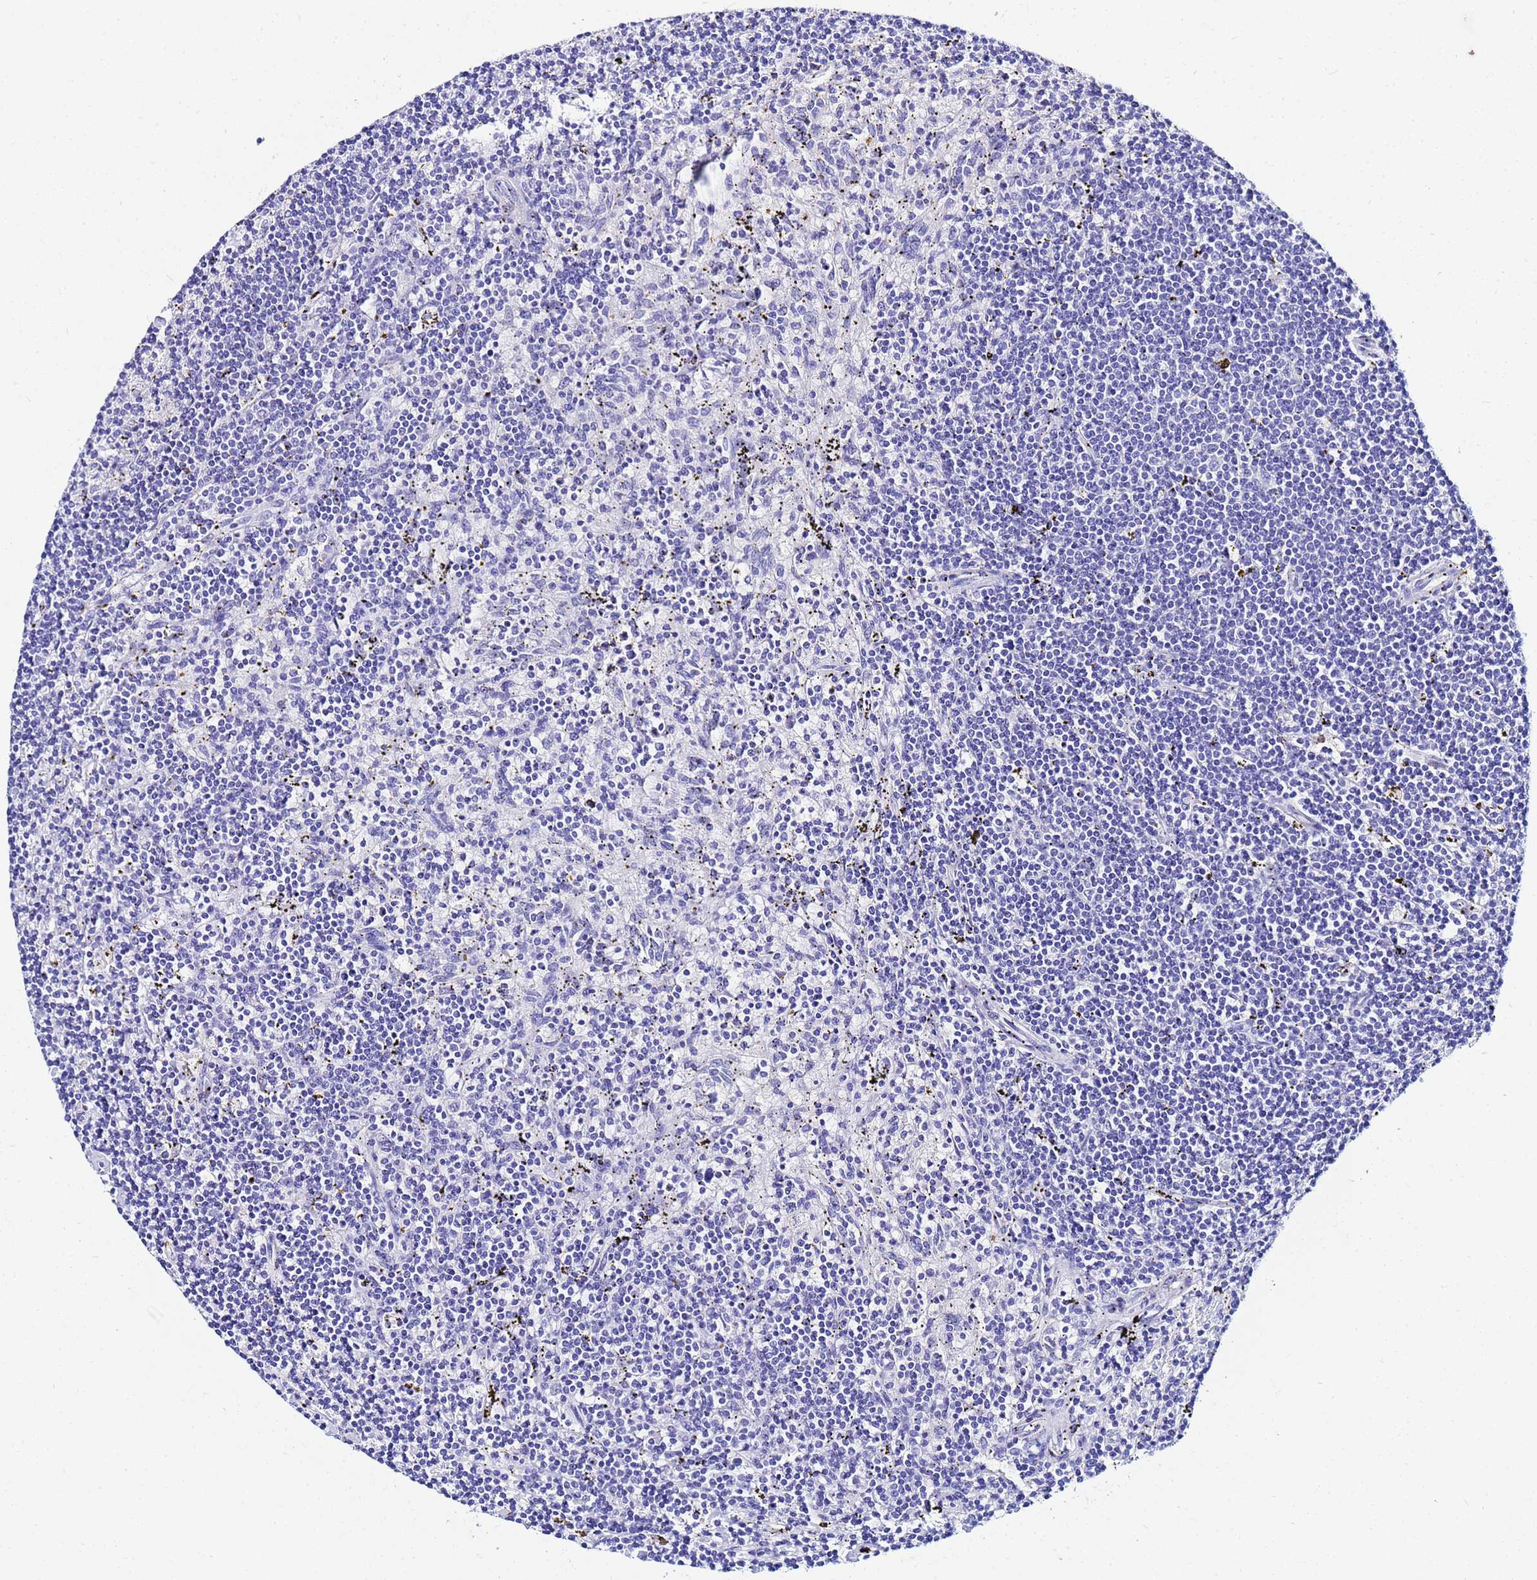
{"staining": {"intensity": "negative", "quantity": "none", "location": "none"}, "tissue": "lymphoma", "cell_type": "Tumor cells", "image_type": "cancer", "snomed": [{"axis": "morphology", "description": "Malignant lymphoma, non-Hodgkin's type, Low grade"}, {"axis": "topography", "description": "Spleen"}], "caption": "High power microscopy histopathology image of an immunohistochemistry photomicrograph of malignant lymphoma, non-Hodgkin's type (low-grade), revealing no significant staining in tumor cells.", "gene": "PPP1R14C", "patient": {"sex": "male", "age": 76}}